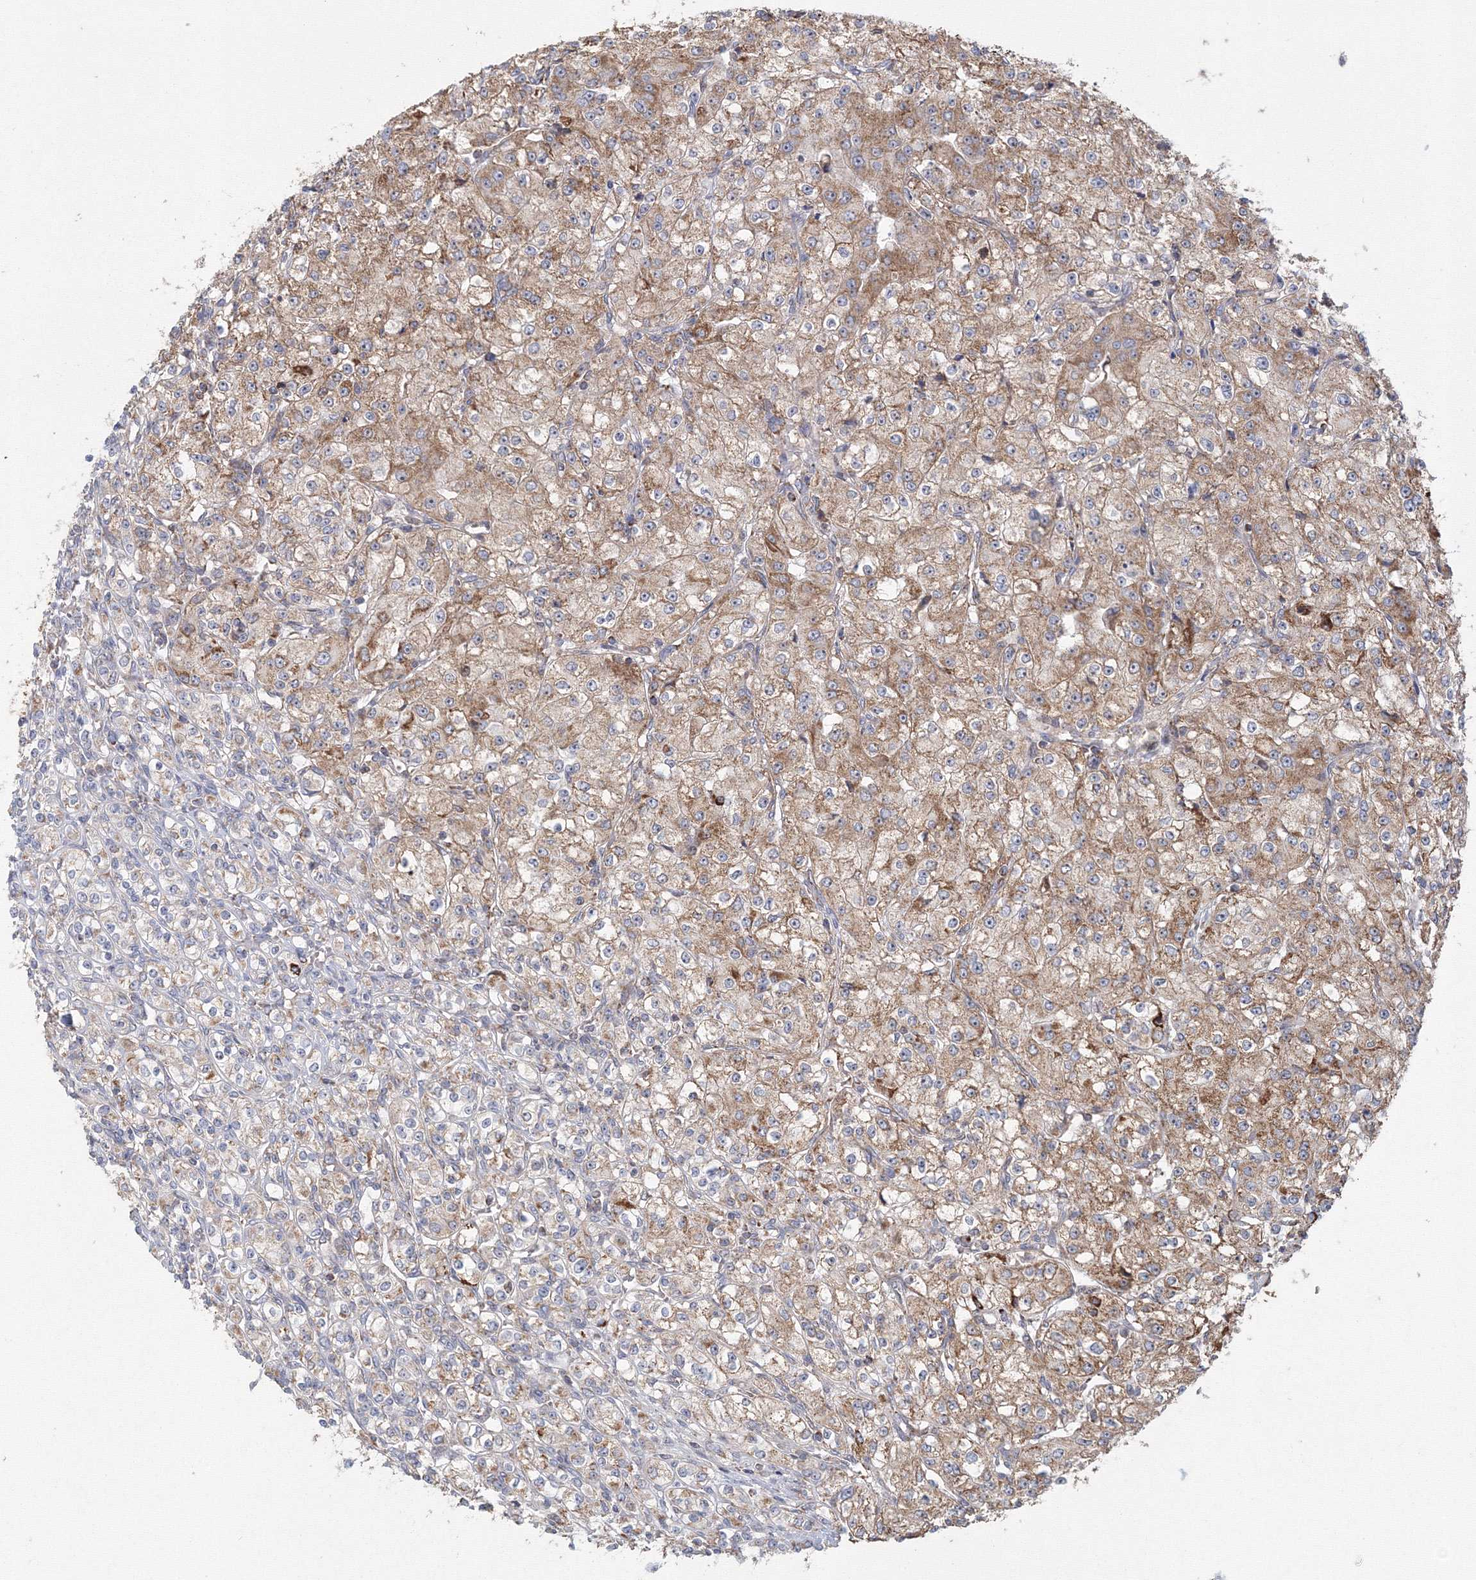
{"staining": {"intensity": "moderate", "quantity": "25%-75%", "location": "cytoplasmic/membranous"}, "tissue": "renal cancer", "cell_type": "Tumor cells", "image_type": "cancer", "snomed": [{"axis": "morphology", "description": "Adenocarcinoma, NOS"}, {"axis": "topography", "description": "Kidney"}], "caption": "Adenocarcinoma (renal) tissue shows moderate cytoplasmic/membranous staining in approximately 25%-75% of tumor cells, visualized by immunohistochemistry.", "gene": "GRPEL1", "patient": {"sex": "male", "age": 77}}